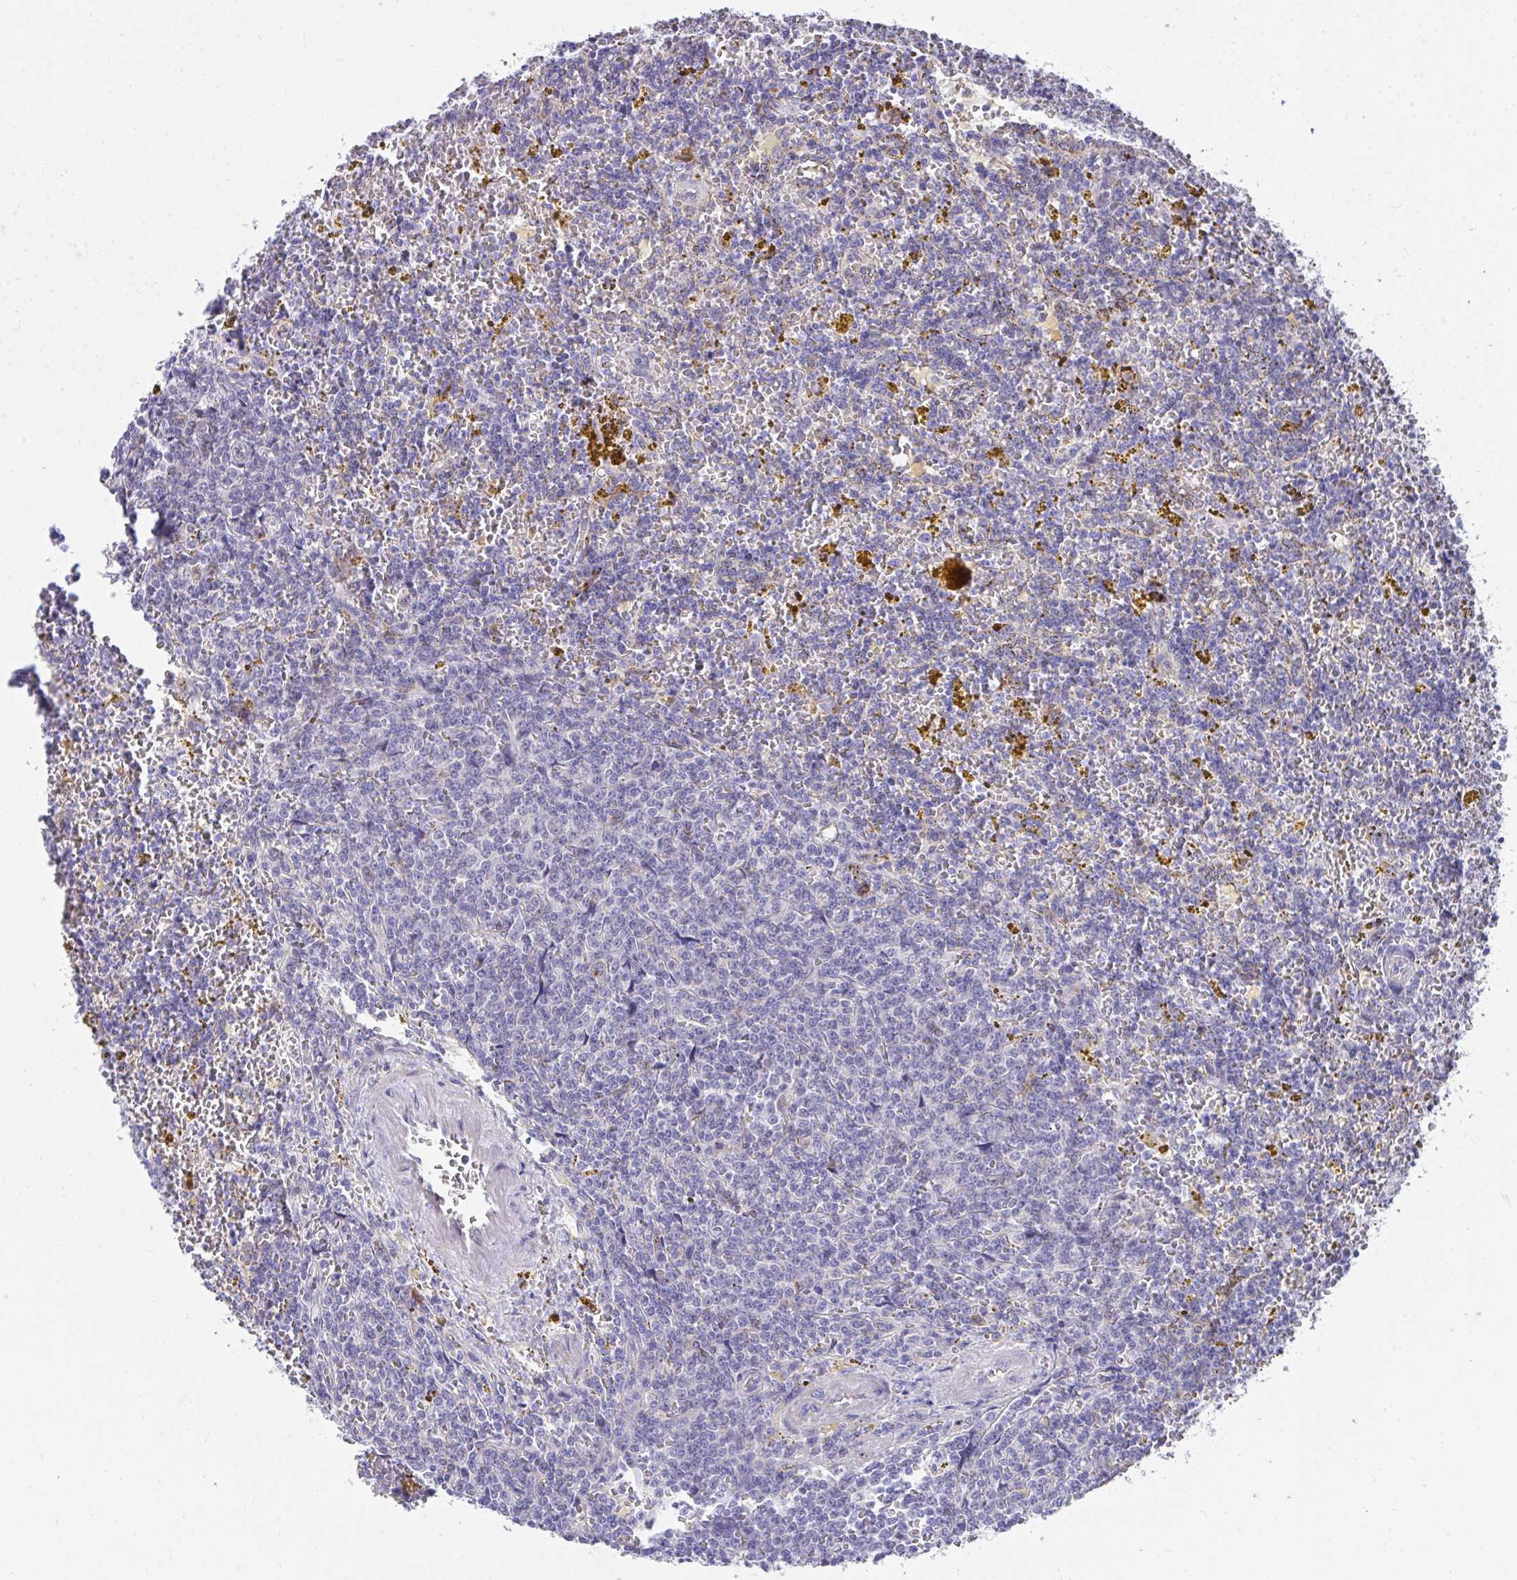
{"staining": {"intensity": "negative", "quantity": "none", "location": "none"}, "tissue": "lymphoma", "cell_type": "Tumor cells", "image_type": "cancer", "snomed": [{"axis": "morphology", "description": "Malignant lymphoma, non-Hodgkin's type, Low grade"}, {"axis": "topography", "description": "Spleen"}, {"axis": "topography", "description": "Lymph node"}], "caption": "The immunohistochemistry (IHC) image has no significant staining in tumor cells of low-grade malignant lymphoma, non-Hodgkin's type tissue.", "gene": "SLAMF7", "patient": {"sex": "female", "age": 66}}